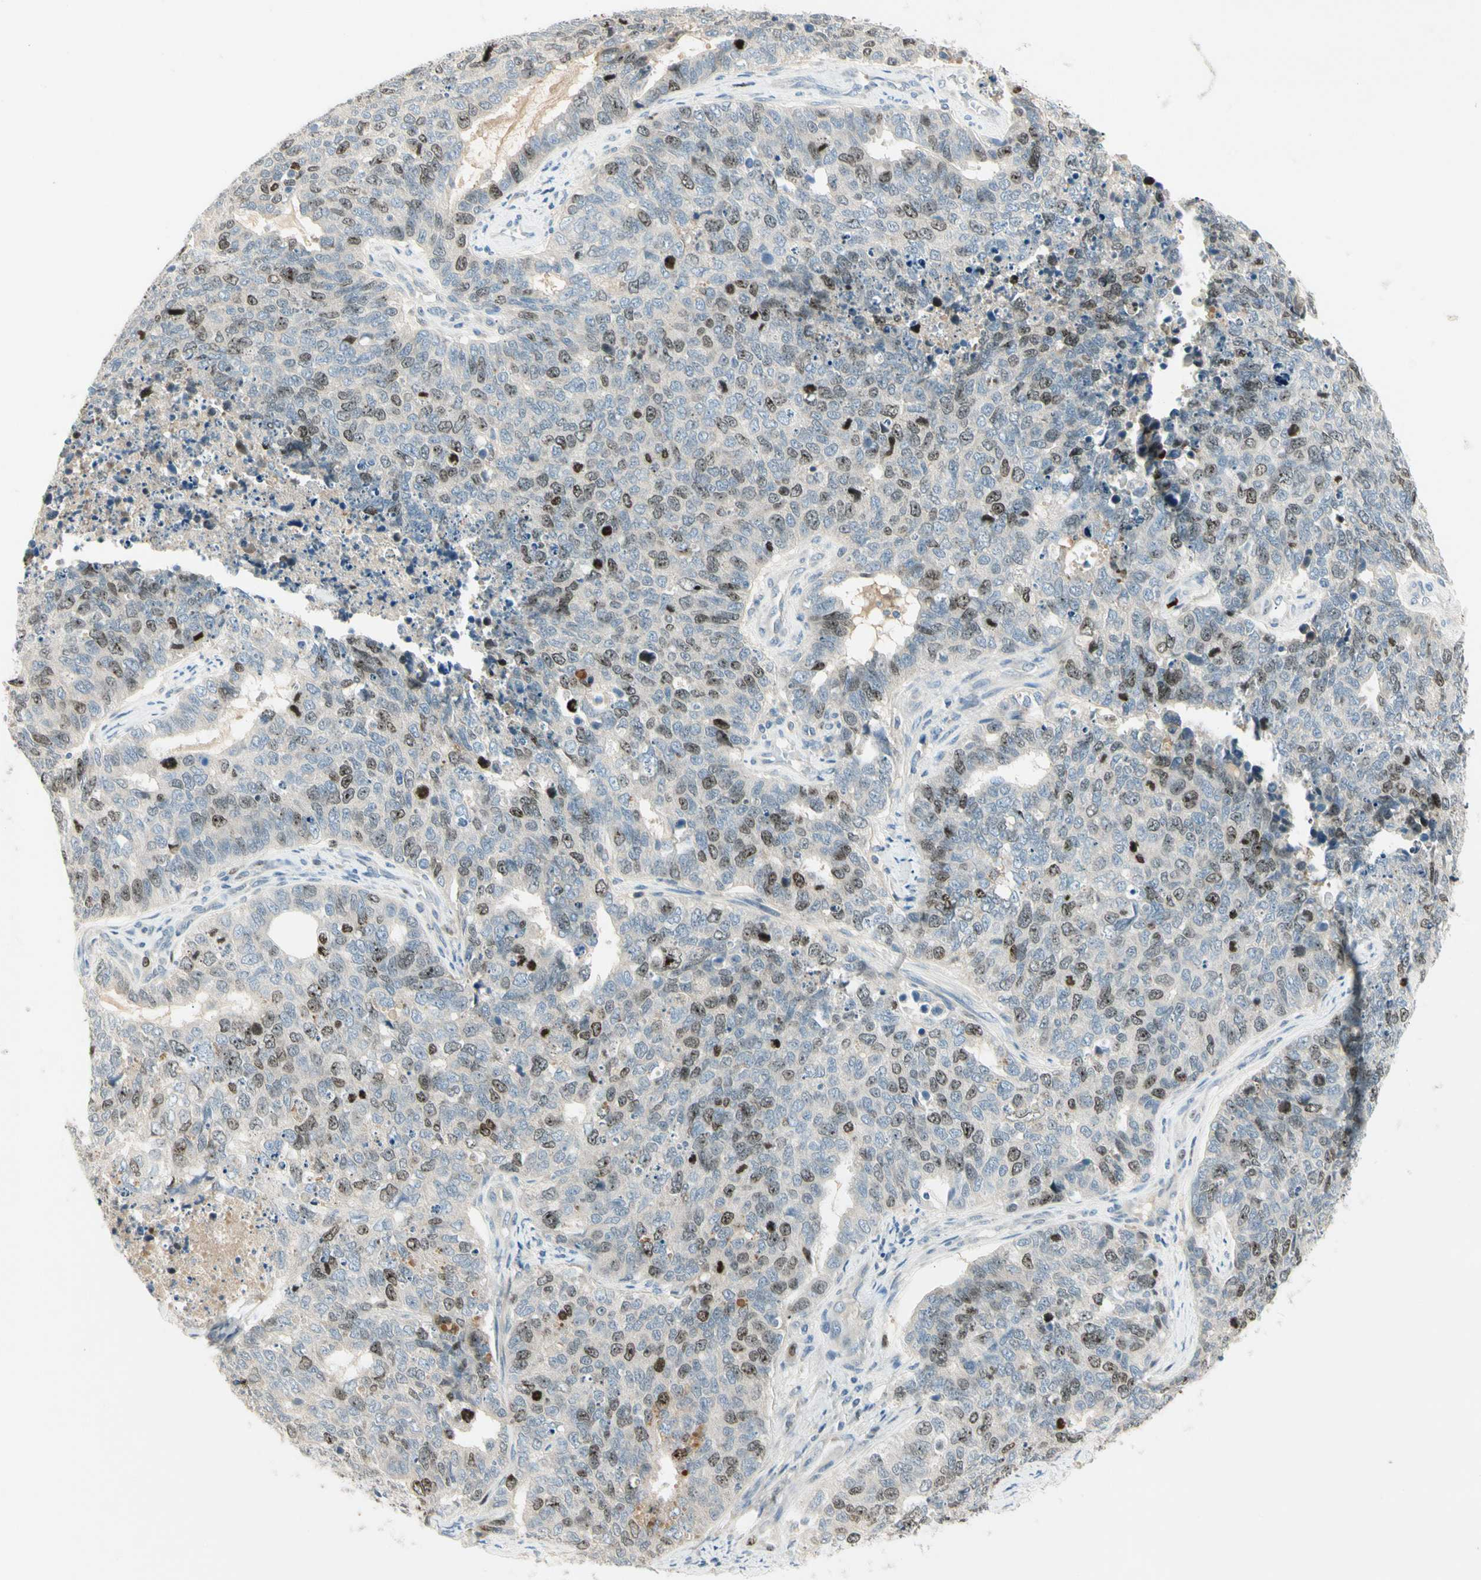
{"staining": {"intensity": "moderate", "quantity": "<25%", "location": "nuclear"}, "tissue": "cervical cancer", "cell_type": "Tumor cells", "image_type": "cancer", "snomed": [{"axis": "morphology", "description": "Squamous cell carcinoma, NOS"}, {"axis": "topography", "description": "Cervix"}], "caption": "IHC staining of cervical cancer, which displays low levels of moderate nuclear positivity in about <25% of tumor cells indicating moderate nuclear protein positivity. The staining was performed using DAB (3,3'-diaminobenzidine) (brown) for protein detection and nuclei were counterstained in hematoxylin (blue).", "gene": "PITX1", "patient": {"sex": "female", "age": 63}}